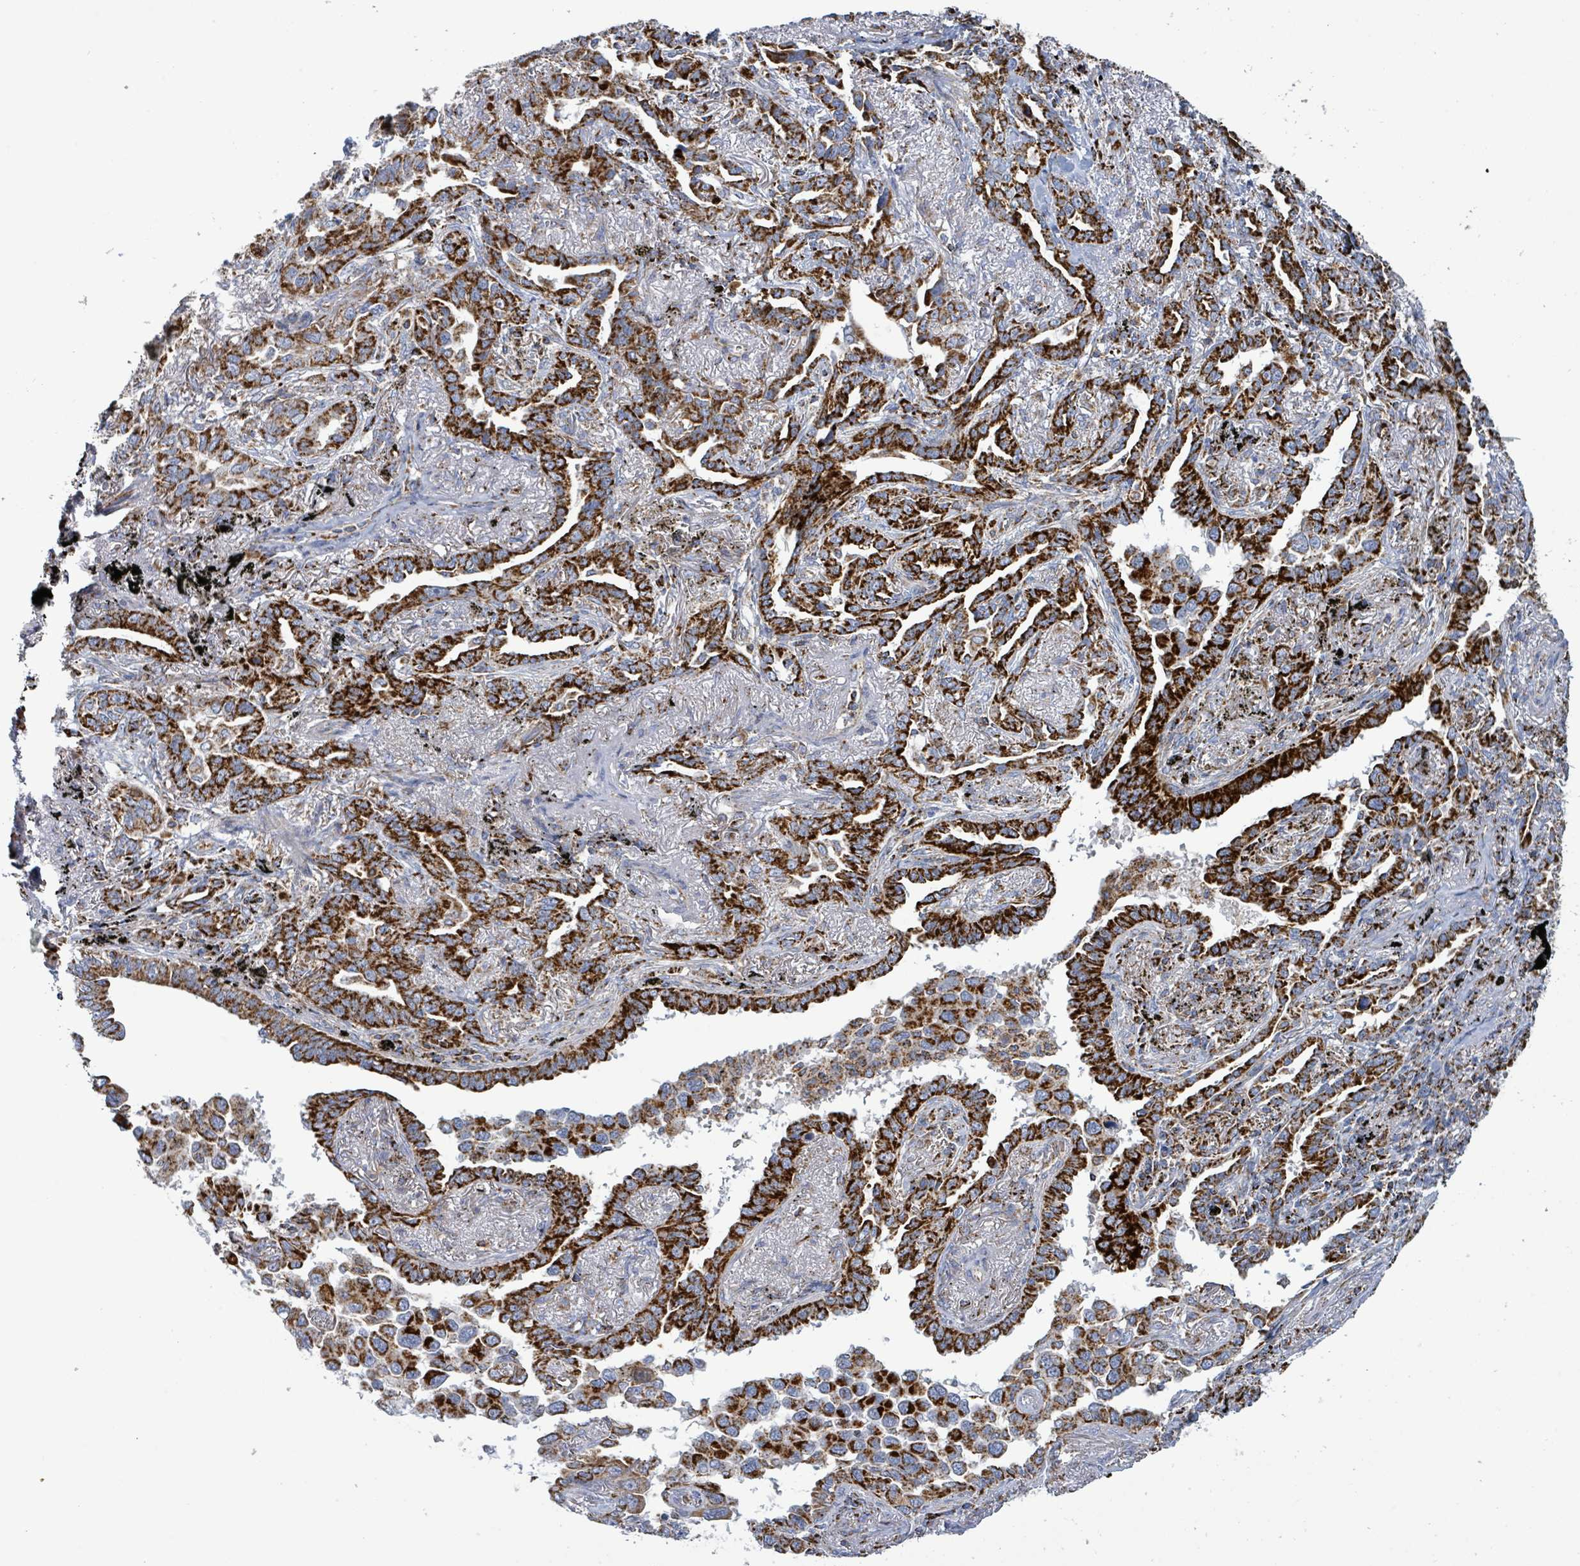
{"staining": {"intensity": "strong", "quantity": ">75%", "location": "cytoplasmic/membranous"}, "tissue": "lung cancer", "cell_type": "Tumor cells", "image_type": "cancer", "snomed": [{"axis": "morphology", "description": "Adenocarcinoma, NOS"}, {"axis": "topography", "description": "Lung"}], "caption": "Human adenocarcinoma (lung) stained for a protein (brown) exhibits strong cytoplasmic/membranous positive positivity in about >75% of tumor cells.", "gene": "SUCLG2", "patient": {"sex": "male", "age": 67}}